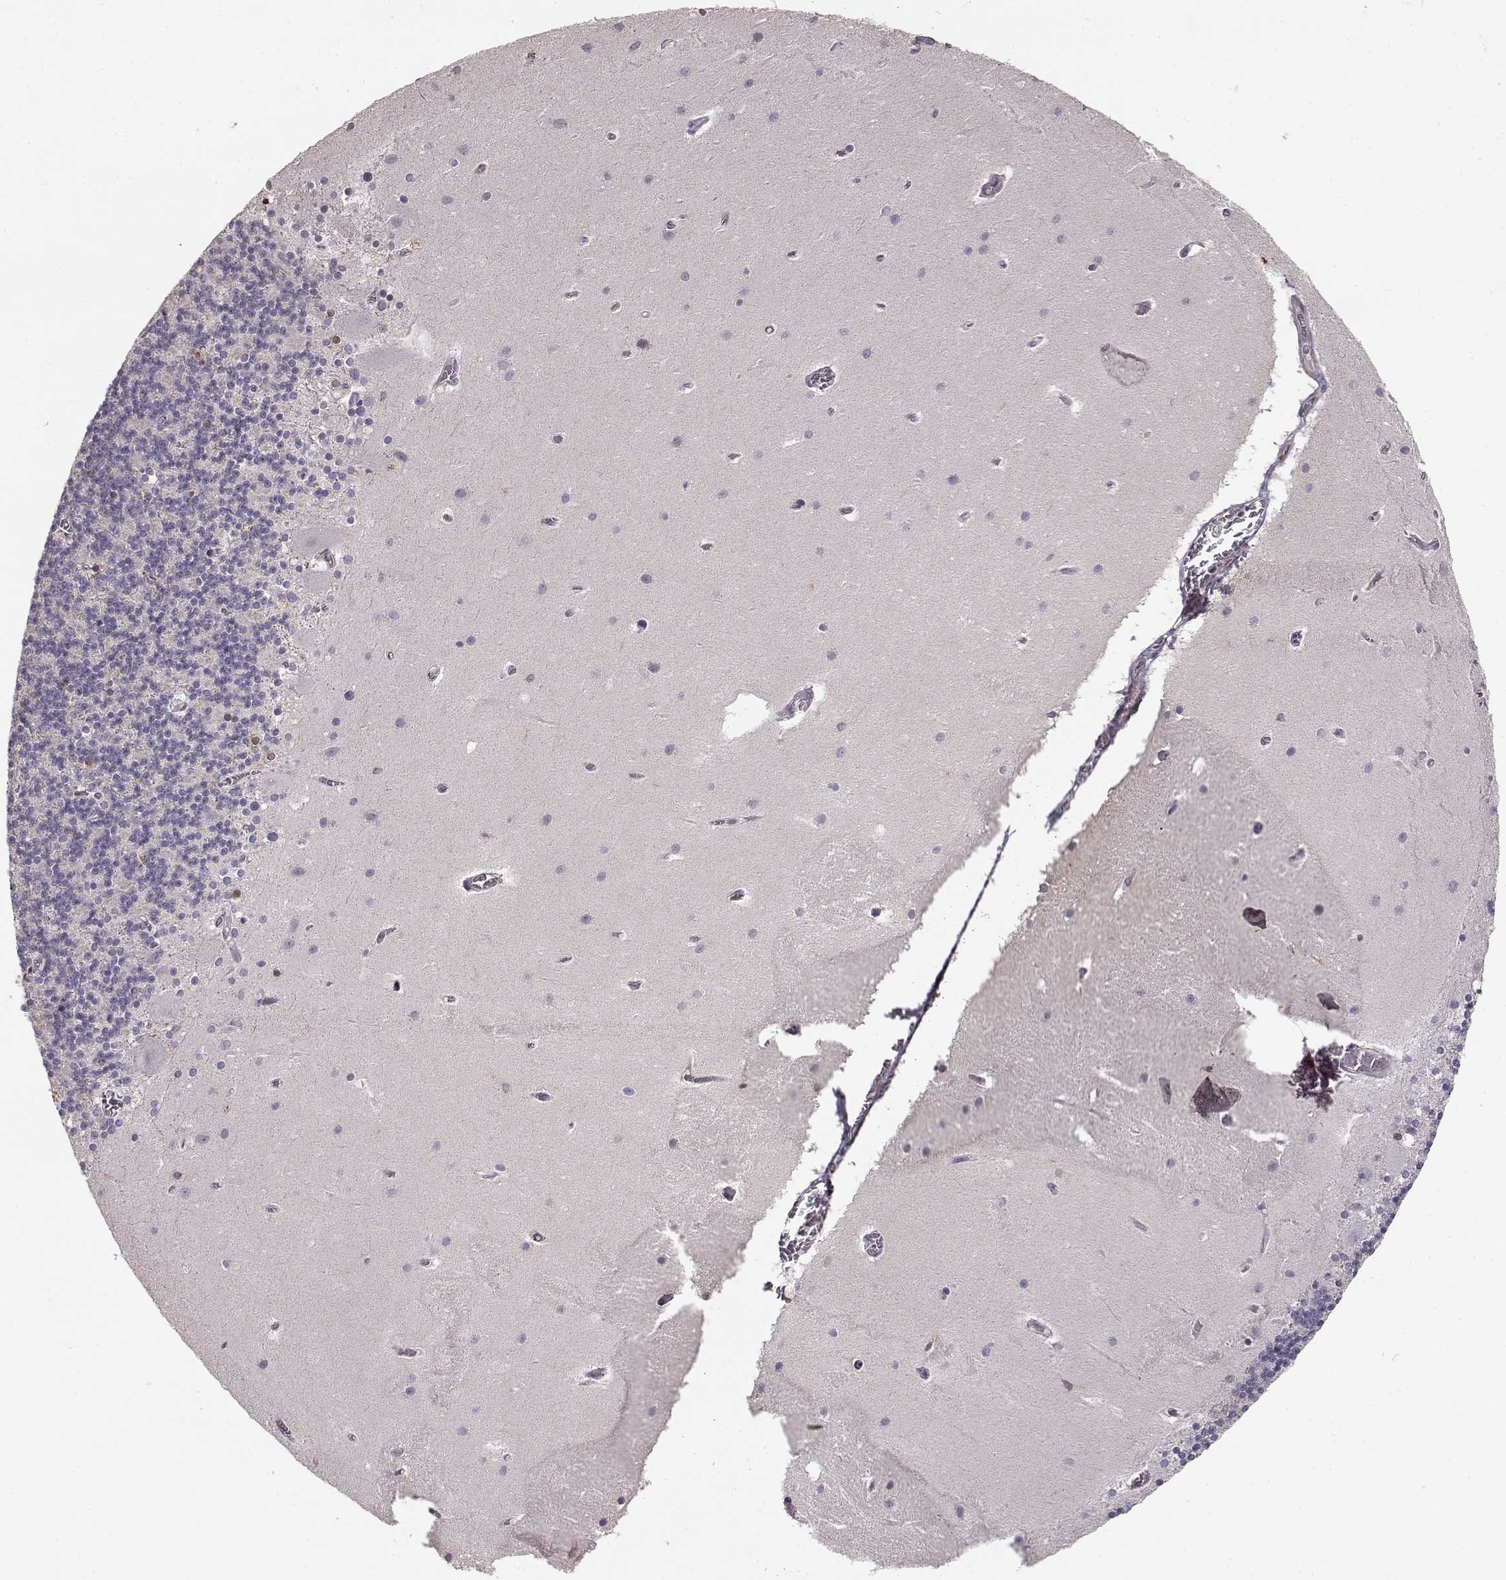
{"staining": {"intensity": "negative", "quantity": "none", "location": "none"}, "tissue": "cerebellum", "cell_type": "Cells in granular layer", "image_type": "normal", "snomed": [{"axis": "morphology", "description": "Normal tissue, NOS"}, {"axis": "topography", "description": "Cerebellum"}], "caption": "Immunohistochemical staining of benign human cerebellum shows no significant expression in cells in granular layer. (DAB (3,3'-diaminobenzidine) immunohistochemistry (IHC) visualized using brightfield microscopy, high magnification).", "gene": "GPR50", "patient": {"sex": "male", "age": 70}}